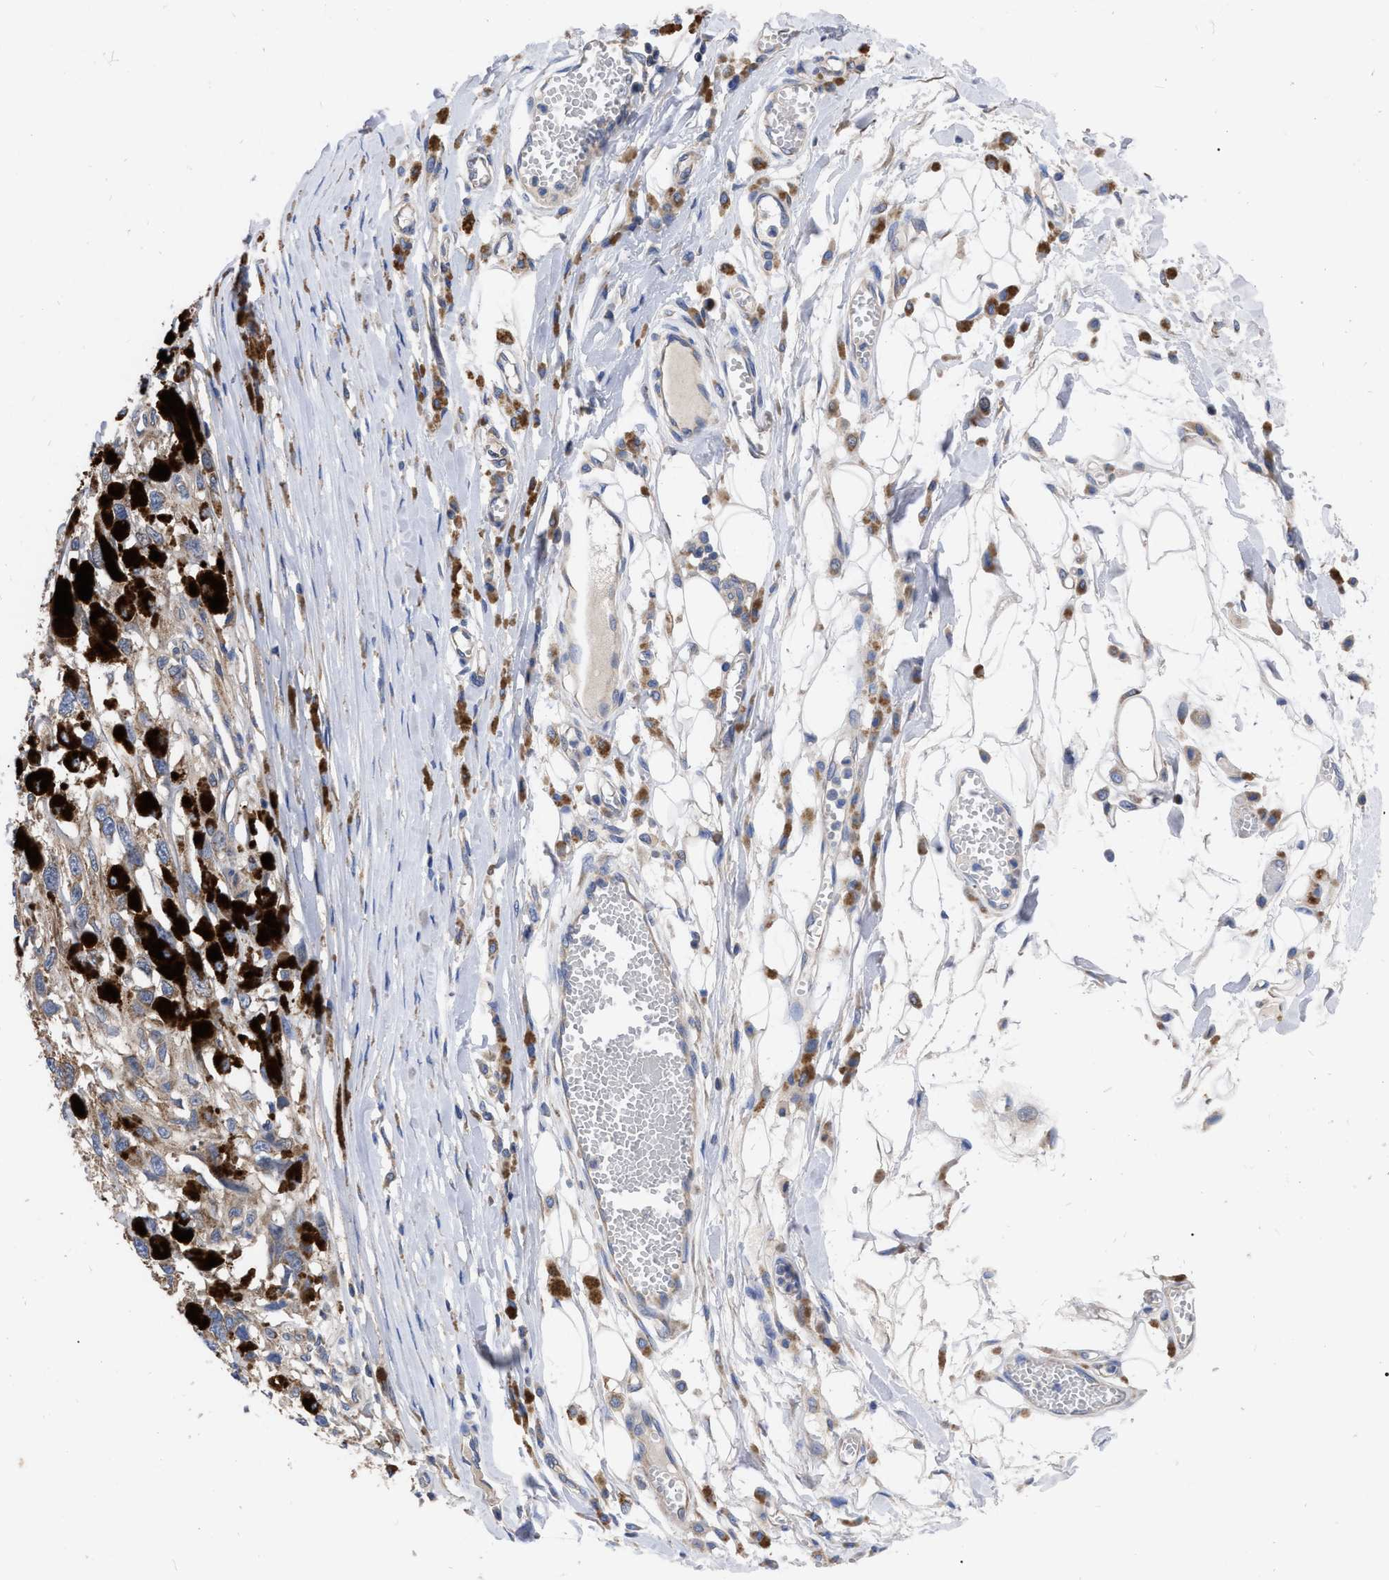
{"staining": {"intensity": "weak", "quantity": ">75%", "location": "cytoplasmic/membranous"}, "tissue": "melanoma", "cell_type": "Tumor cells", "image_type": "cancer", "snomed": [{"axis": "morphology", "description": "Malignant melanoma, Metastatic site"}, {"axis": "topography", "description": "Lymph node"}], "caption": "Protein expression analysis of human malignant melanoma (metastatic site) reveals weak cytoplasmic/membranous expression in approximately >75% of tumor cells. Using DAB (3,3'-diaminobenzidine) (brown) and hematoxylin (blue) stains, captured at high magnification using brightfield microscopy.", "gene": "CDKN2C", "patient": {"sex": "male", "age": 59}}